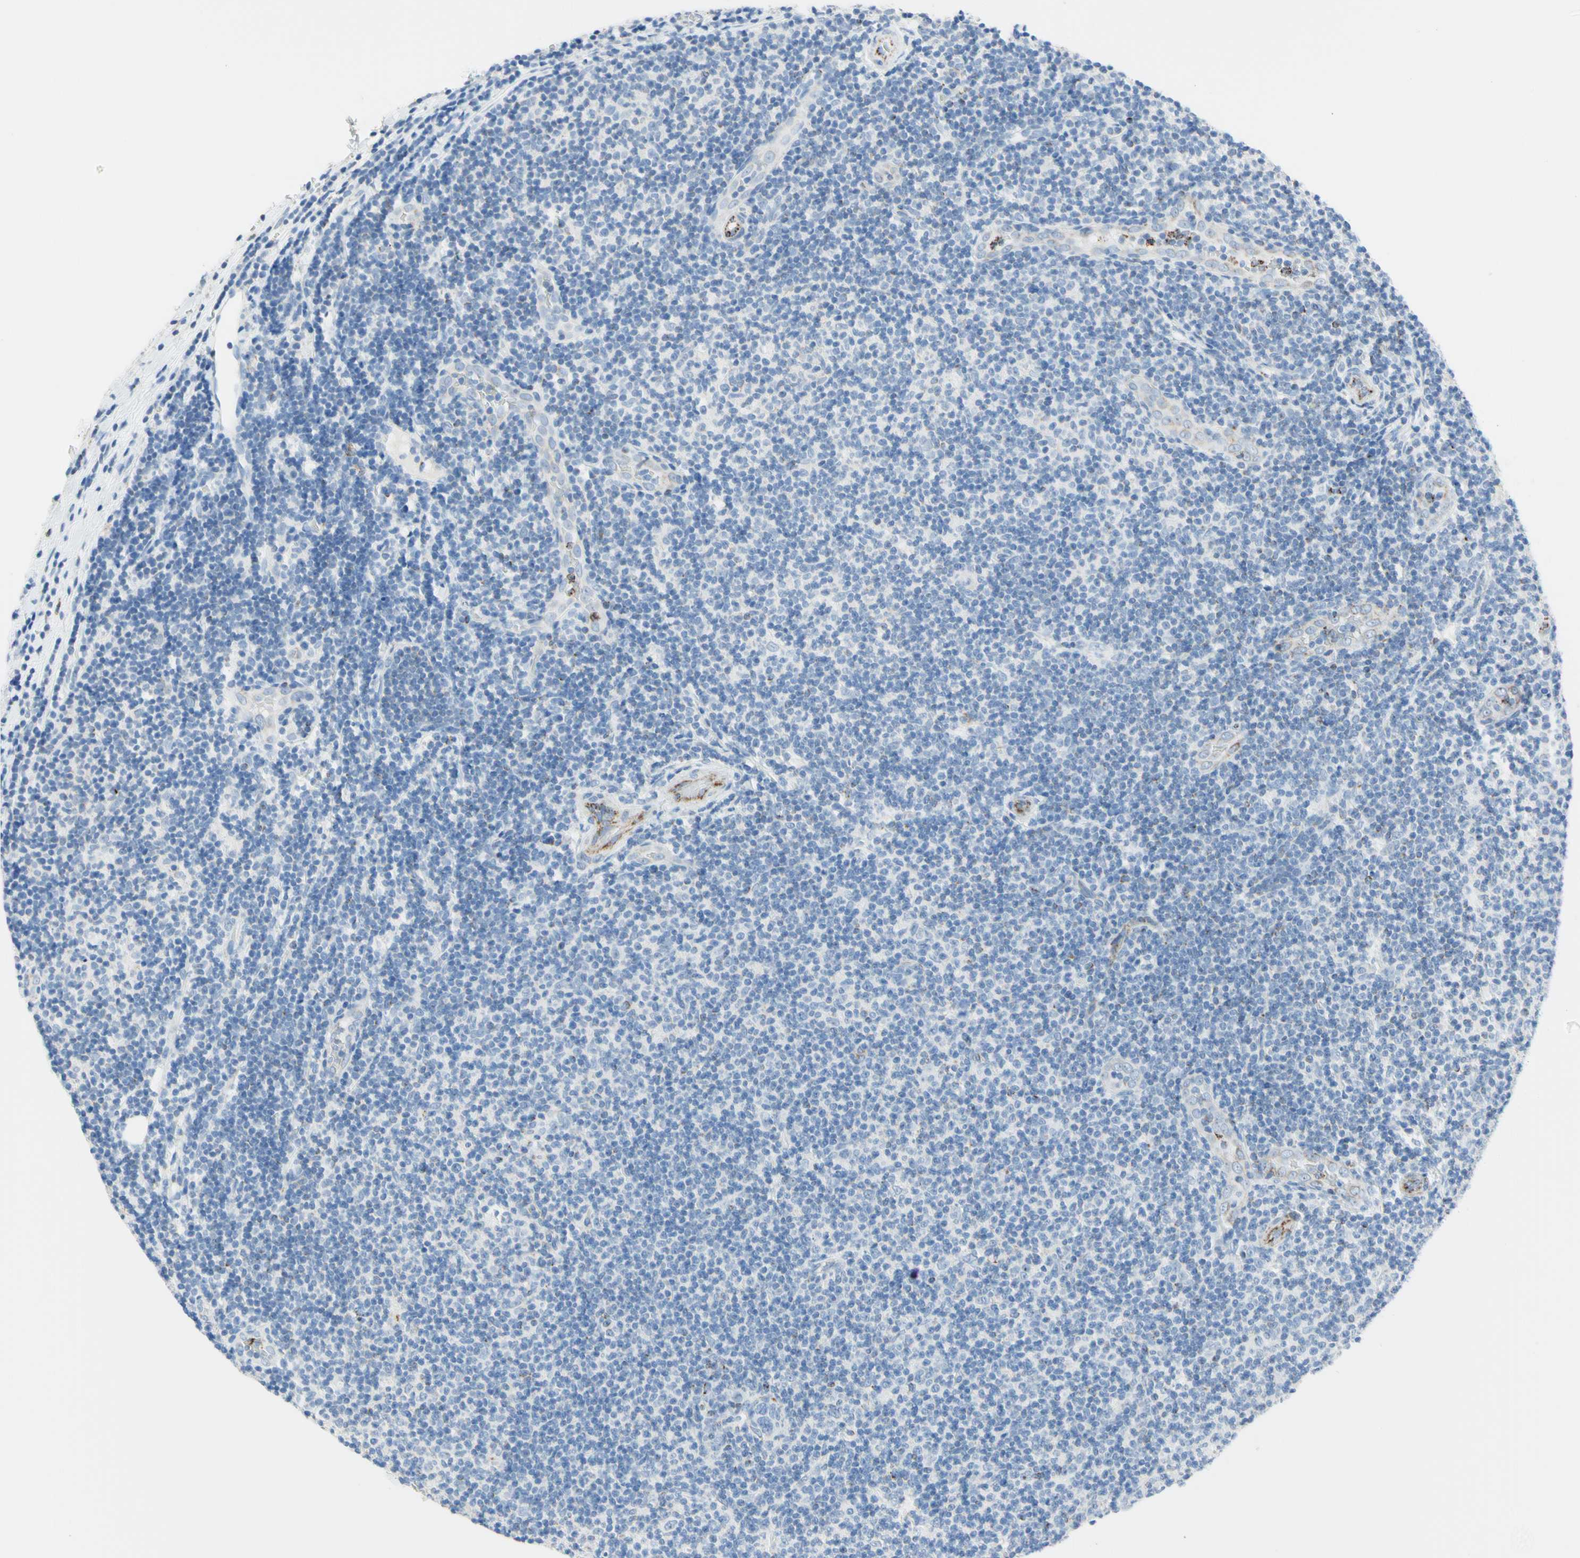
{"staining": {"intensity": "negative", "quantity": "none", "location": "none"}, "tissue": "lymphoma", "cell_type": "Tumor cells", "image_type": "cancer", "snomed": [{"axis": "morphology", "description": "Malignant lymphoma, non-Hodgkin's type, Low grade"}, {"axis": "topography", "description": "Lymph node"}], "caption": "This is a micrograph of IHC staining of malignant lymphoma, non-Hodgkin's type (low-grade), which shows no positivity in tumor cells.", "gene": "CYSLTR1", "patient": {"sex": "male", "age": 83}}